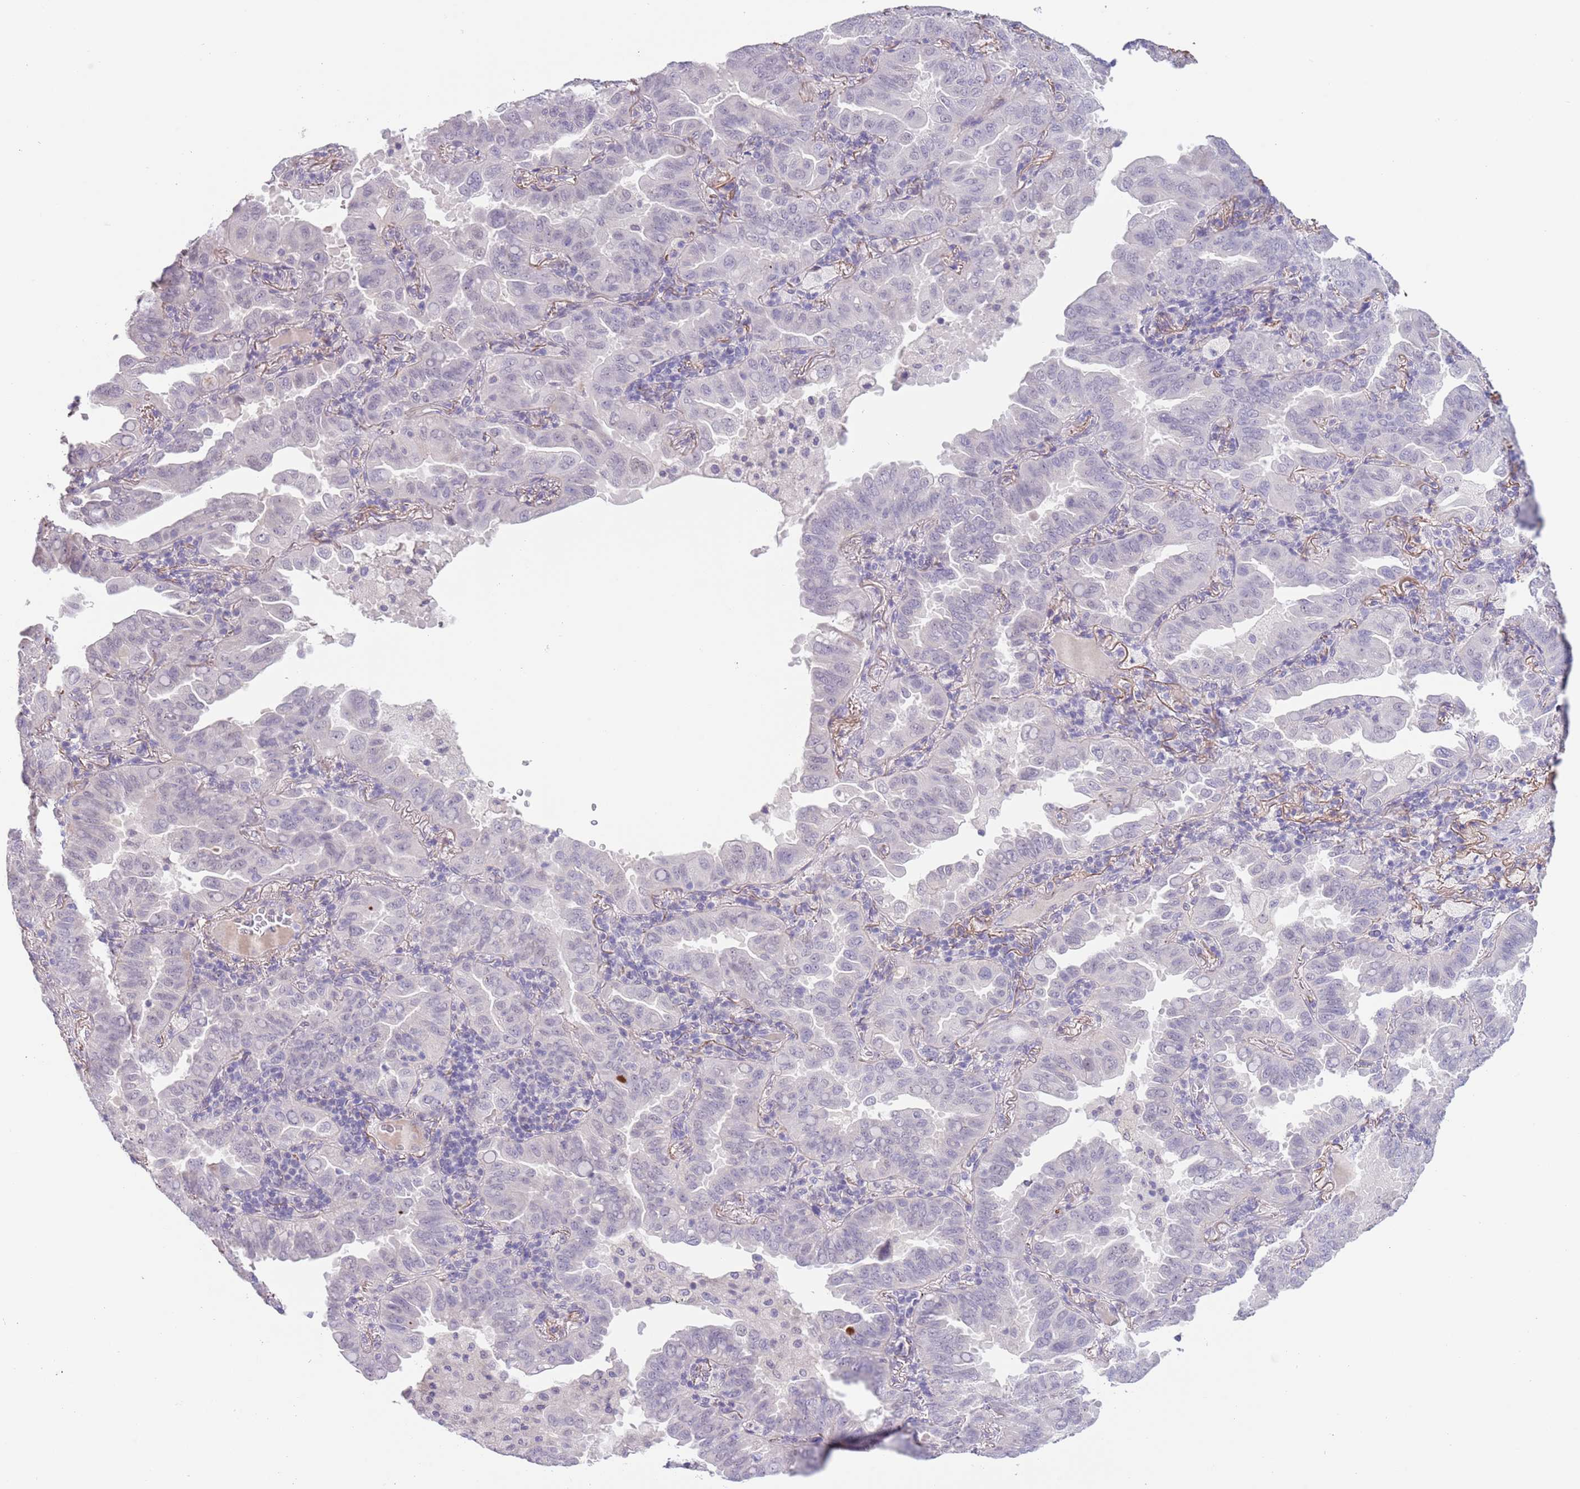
{"staining": {"intensity": "negative", "quantity": "none", "location": "none"}, "tissue": "lung cancer", "cell_type": "Tumor cells", "image_type": "cancer", "snomed": [{"axis": "morphology", "description": "Adenocarcinoma, NOS"}, {"axis": "topography", "description": "Lung"}], "caption": "This is an immunohistochemistry photomicrograph of human lung cancer. There is no positivity in tumor cells.", "gene": "RNF169", "patient": {"sex": "male", "age": 64}}